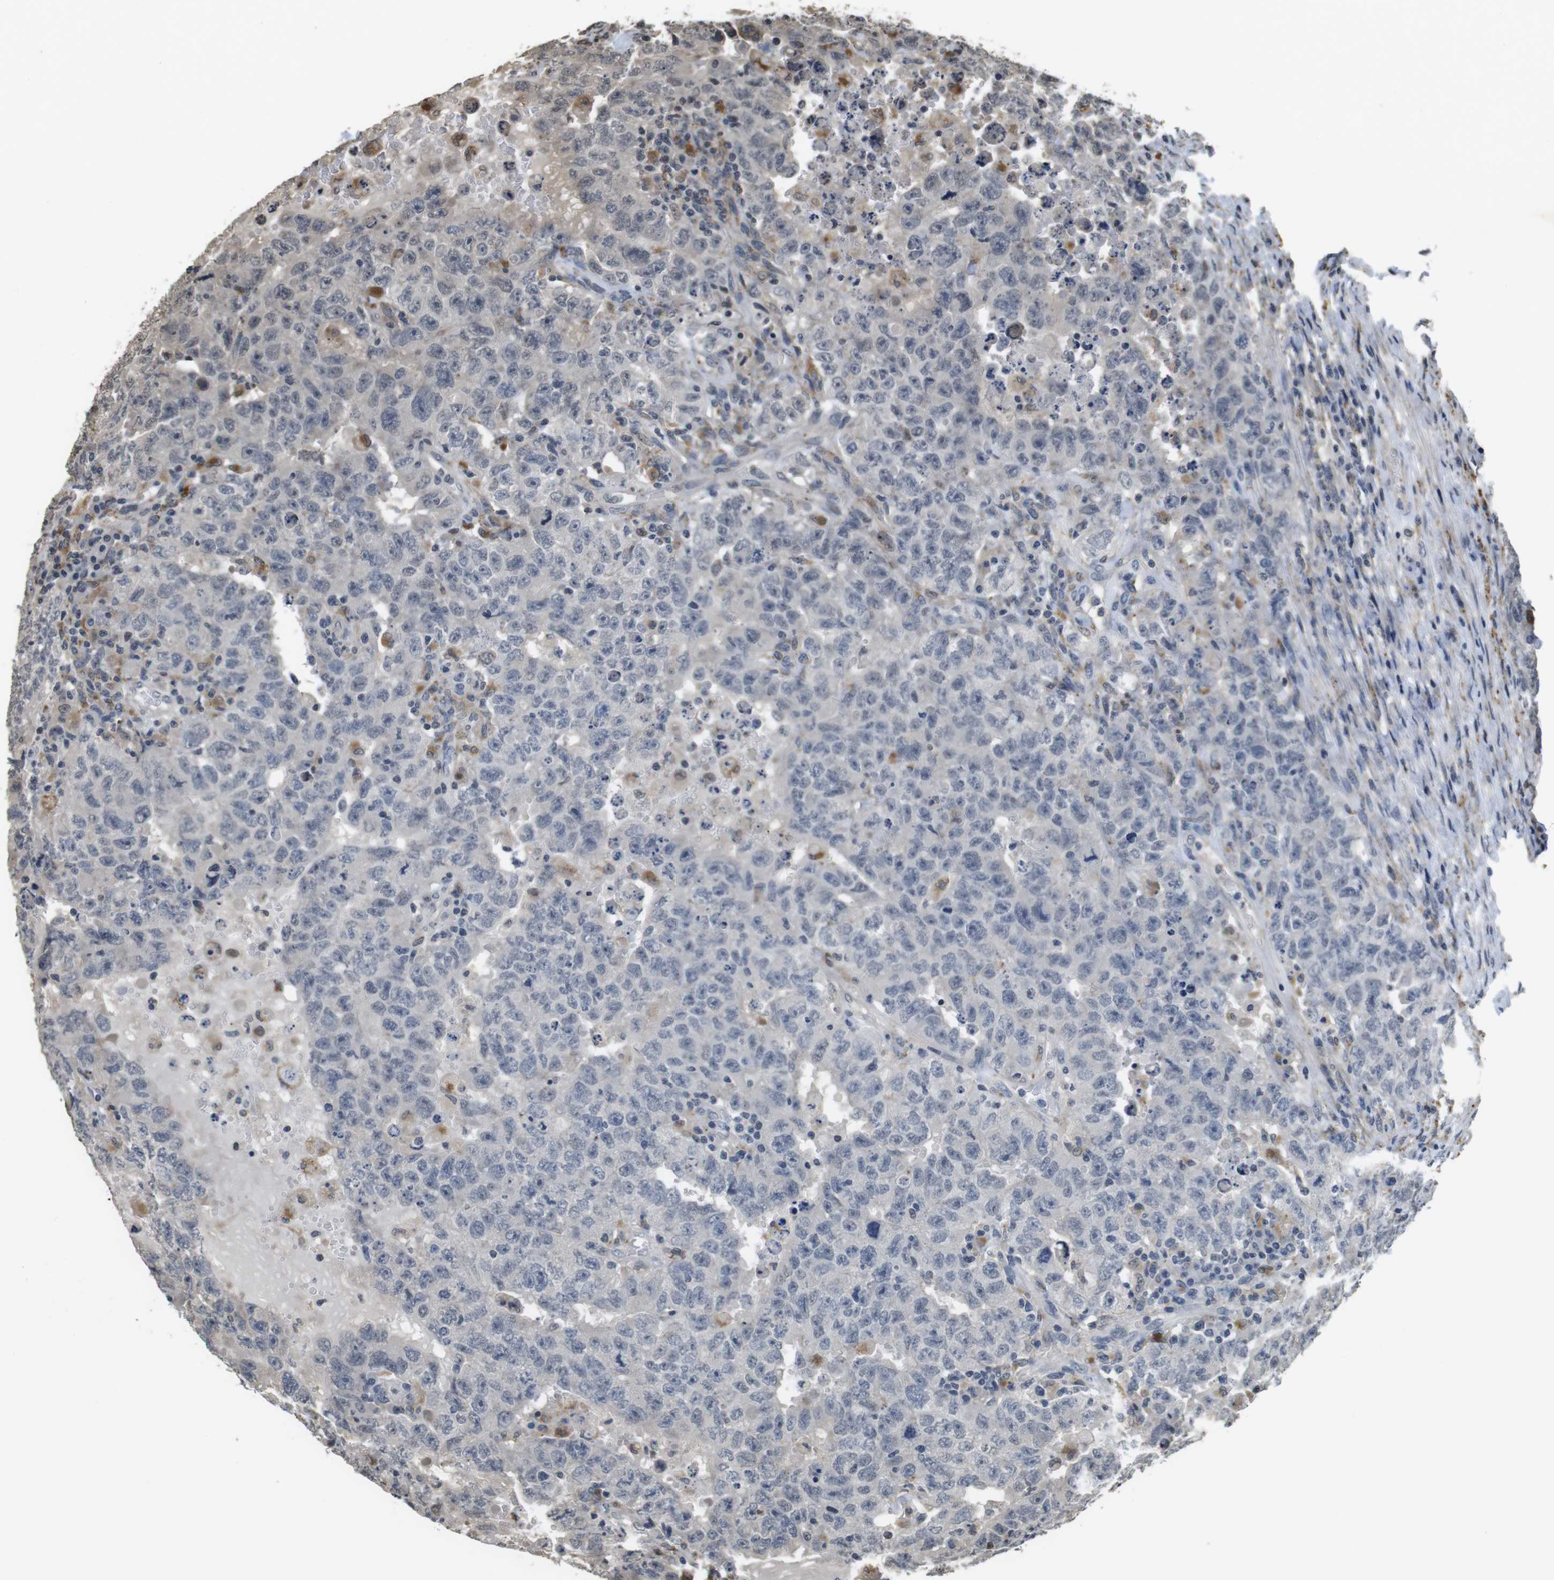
{"staining": {"intensity": "negative", "quantity": "none", "location": "none"}, "tissue": "testis cancer", "cell_type": "Tumor cells", "image_type": "cancer", "snomed": [{"axis": "morphology", "description": "Carcinoma, Embryonal, NOS"}, {"axis": "topography", "description": "Testis"}], "caption": "Micrograph shows no significant protein expression in tumor cells of testis cancer (embryonal carcinoma). (Stains: DAB (3,3'-diaminobenzidine) IHC with hematoxylin counter stain, Microscopy: brightfield microscopy at high magnification).", "gene": "FZD10", "patient": {"sex": "male", "age": 26}}